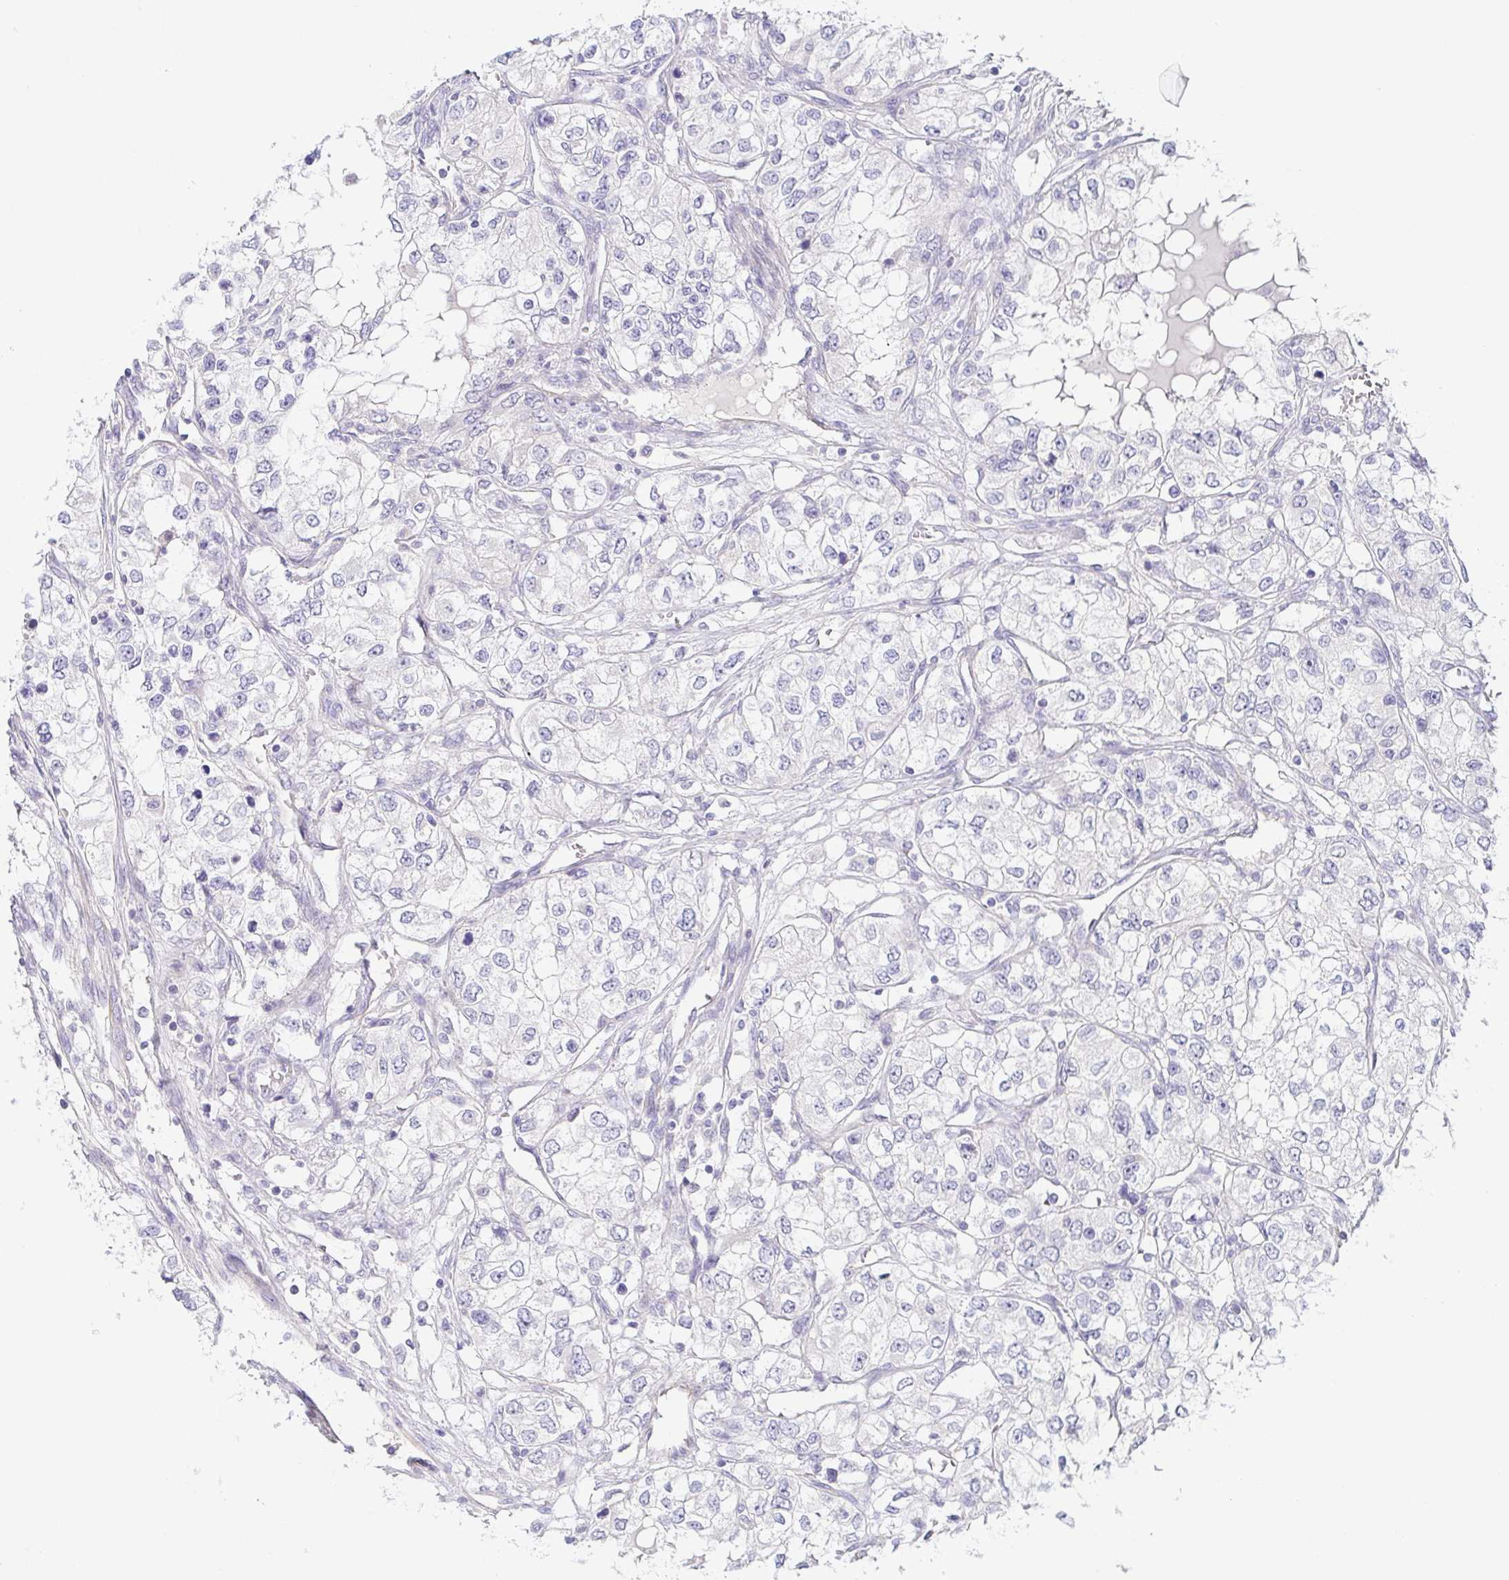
{"staining": {"intensity": "negative", "quantity": "none", "location": "none"}, "tissue": "renal cancer", "cell_type": "Tumor cells", "image_type": "cancer", "snomed": [{"axis": "morphology", "description": "Adenocarcinoma, NOS"}, {"axis": "topography", "description": "Kidney"}], "caption": "DAB (3,3'-diaminobenzidine) immunohistochemical staining of renal cancer (adenocarcinoma) exhibits no significant staining in tumor cells.", "gene": "COL17A1", "patient": {"sex": "female", "age": 59}}